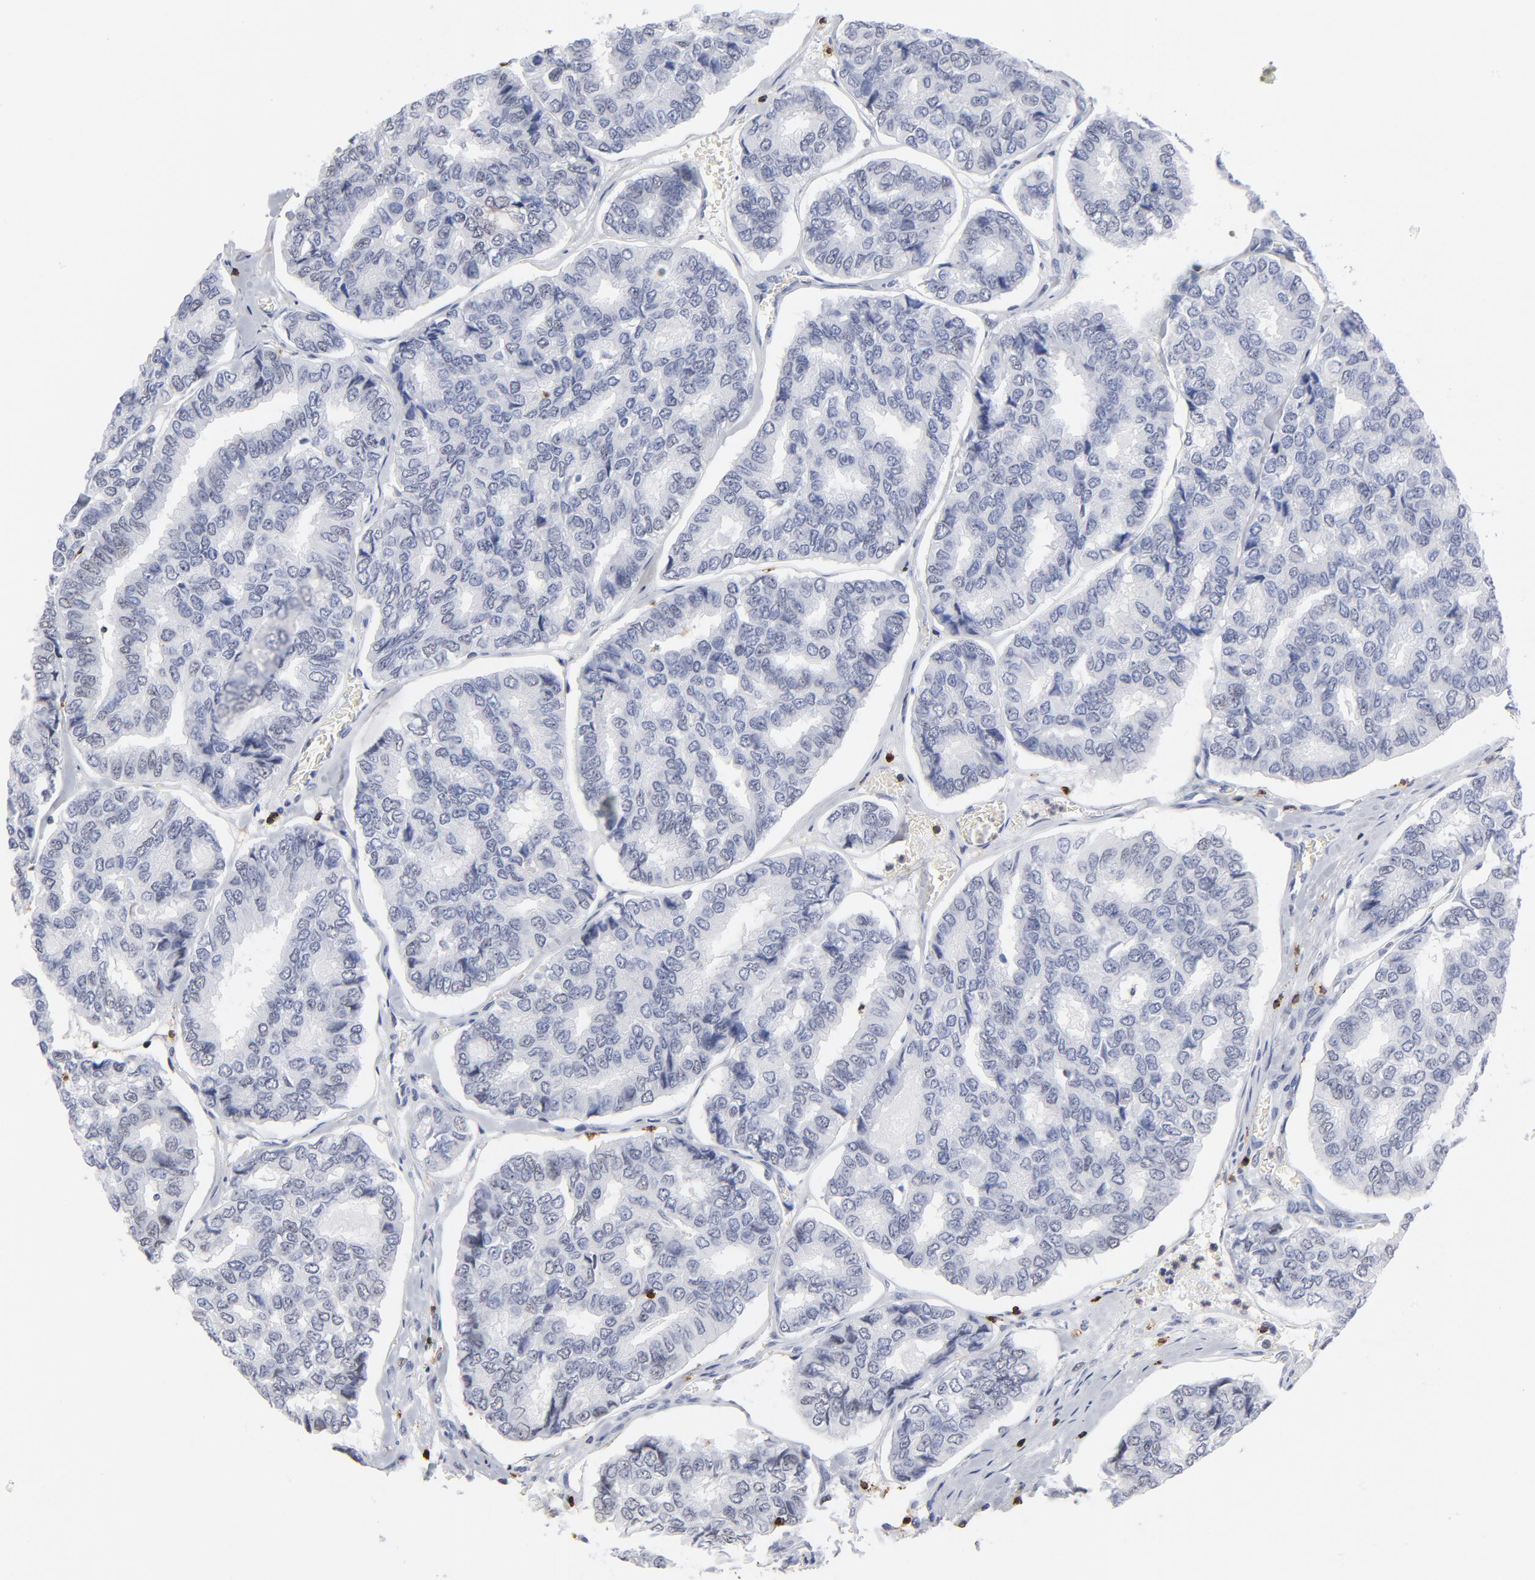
{"staining": {"intensity": "weak", "quantity": "<25%", "location": "nuclear"}, "tissue": "thyroid cancer", "cell_type": "Tumor cells", "image_type": "cancer", "snomed": [{"axis": "morphology", "description": "Papillary adenocarcinoma, NOS"}, {"axis": "topography", "description": "Thyroid gland"}], "caption": "DAB (3,3'-diaminobenzidine) immunohistochemical staining of human thyroid cancer (papillary adenocarcinoma) displays no significant staining in tumor cells.", "gene": "CD2", "patient": {"sex": "female", "age": 35}}